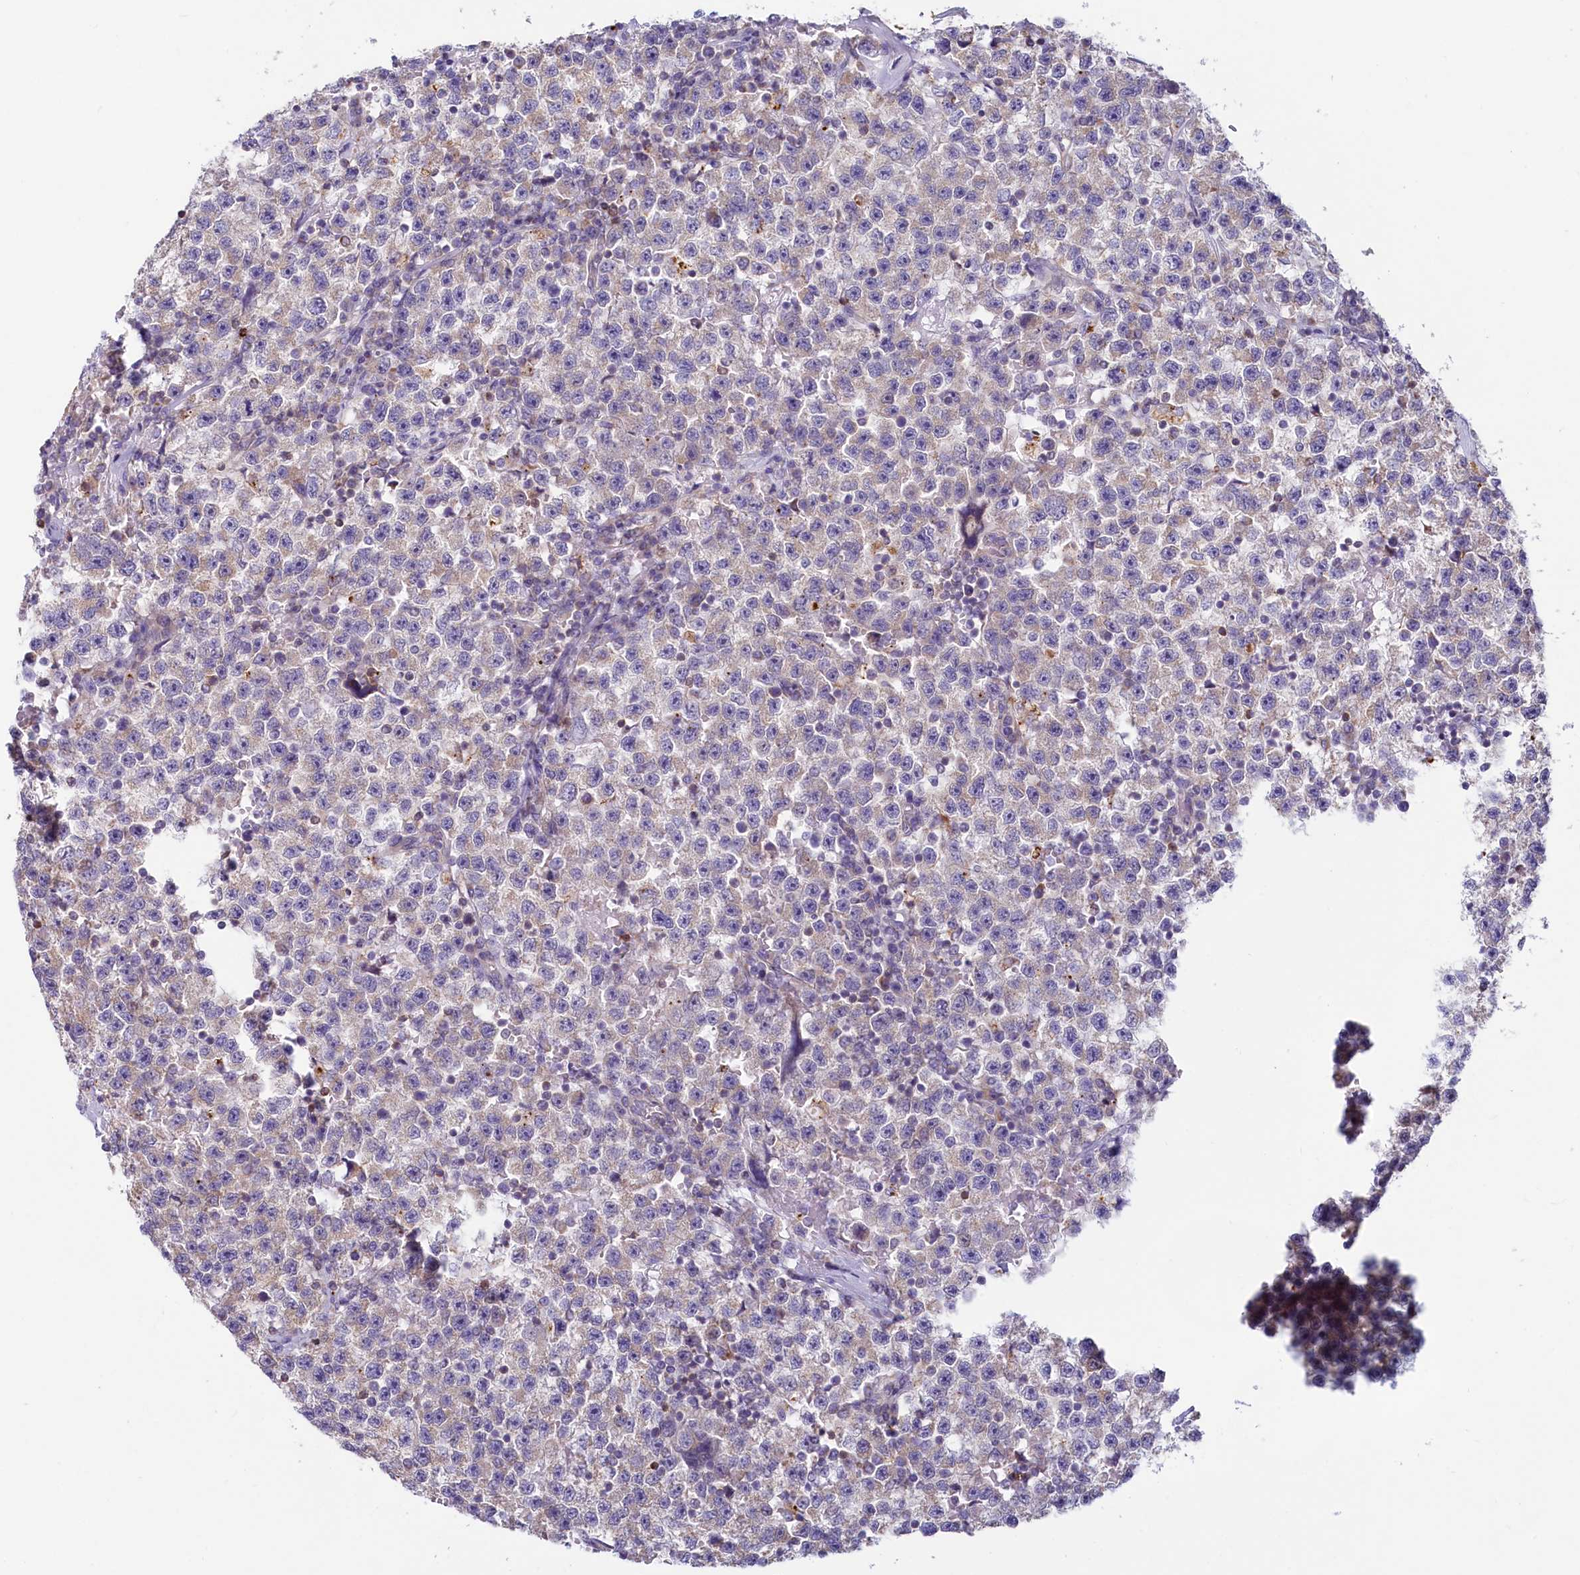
{"staining": {"intensity": "weak", "quantity": "<25%", "location": "cytoplasmic/membranous"}, "tissue": "testis cancer", "cell_type": "Tumor cells", "image_type": "cancer", "snomed": [{"axis": "morphology", "description": "Seminoma, NOS"}, {"axis": "topography", "description": "Testis"}], "caption": "This is a micrograph of IHC staining of testis cancer (seminoma), which shows no expression in tumor cells.", "gene": "LMOD3", "patient": {"sex": "male", "age": 22}}